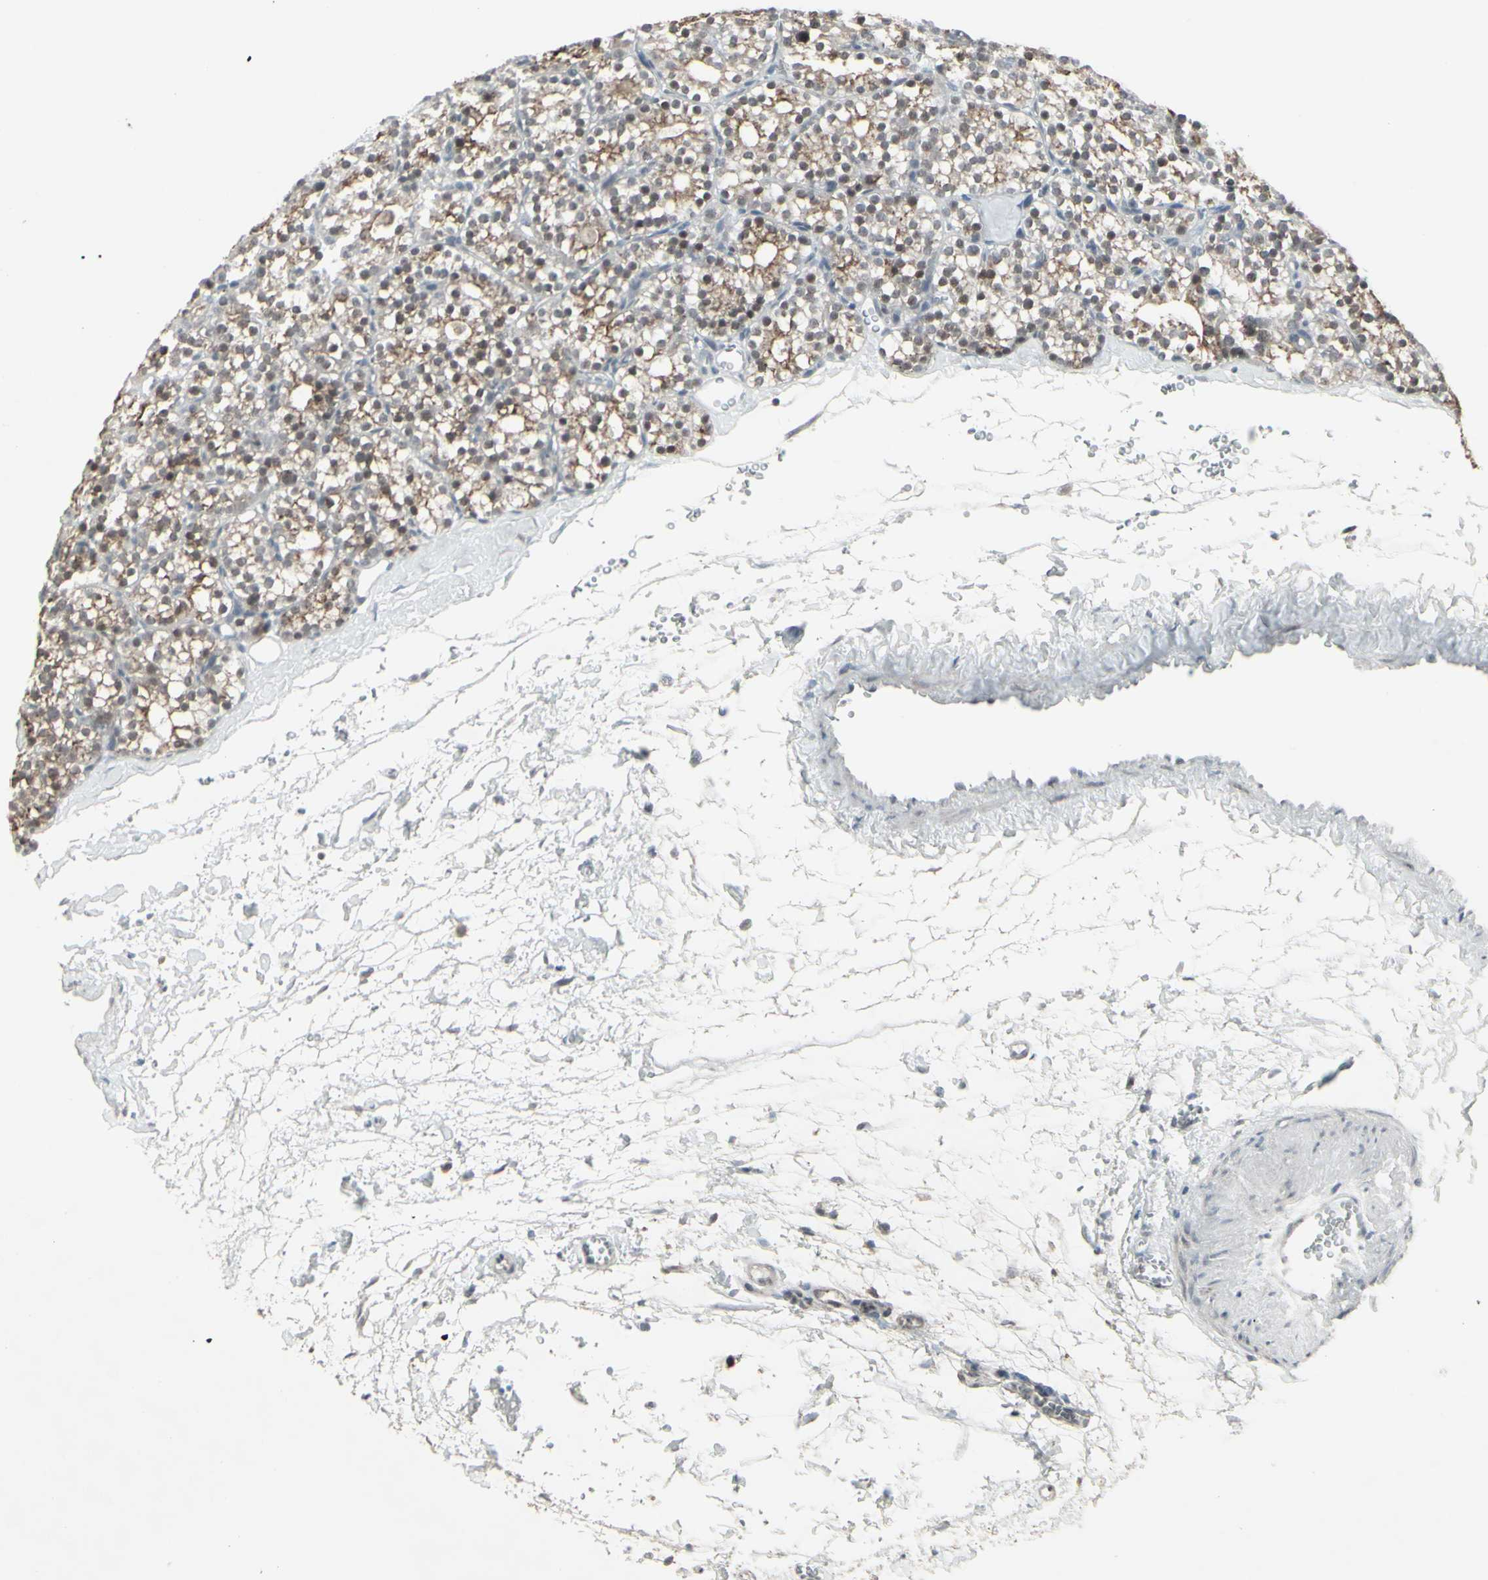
{"staining": {"intensity": "moderate", "quantity": "25%-75%", "location": "cytoplasmic/membranous"}, "tissue": "parathyroid gland", "cell_type": "Glandular cells", "image_type": "normal", "snomed": [{"axis": "morphology", "description": "Normal tissue, NOS"}, {"axis": "topography", "description": "Parathyroid gland"}], "caption": "Parathyroid gland stained for a protein (brown) displays moderate cytoplasmic/membranous positive expression in approximately 25%-75% of glandular cells.", "gene": "SAMSN1", "patient": {"sex": "female", "age": 64}}